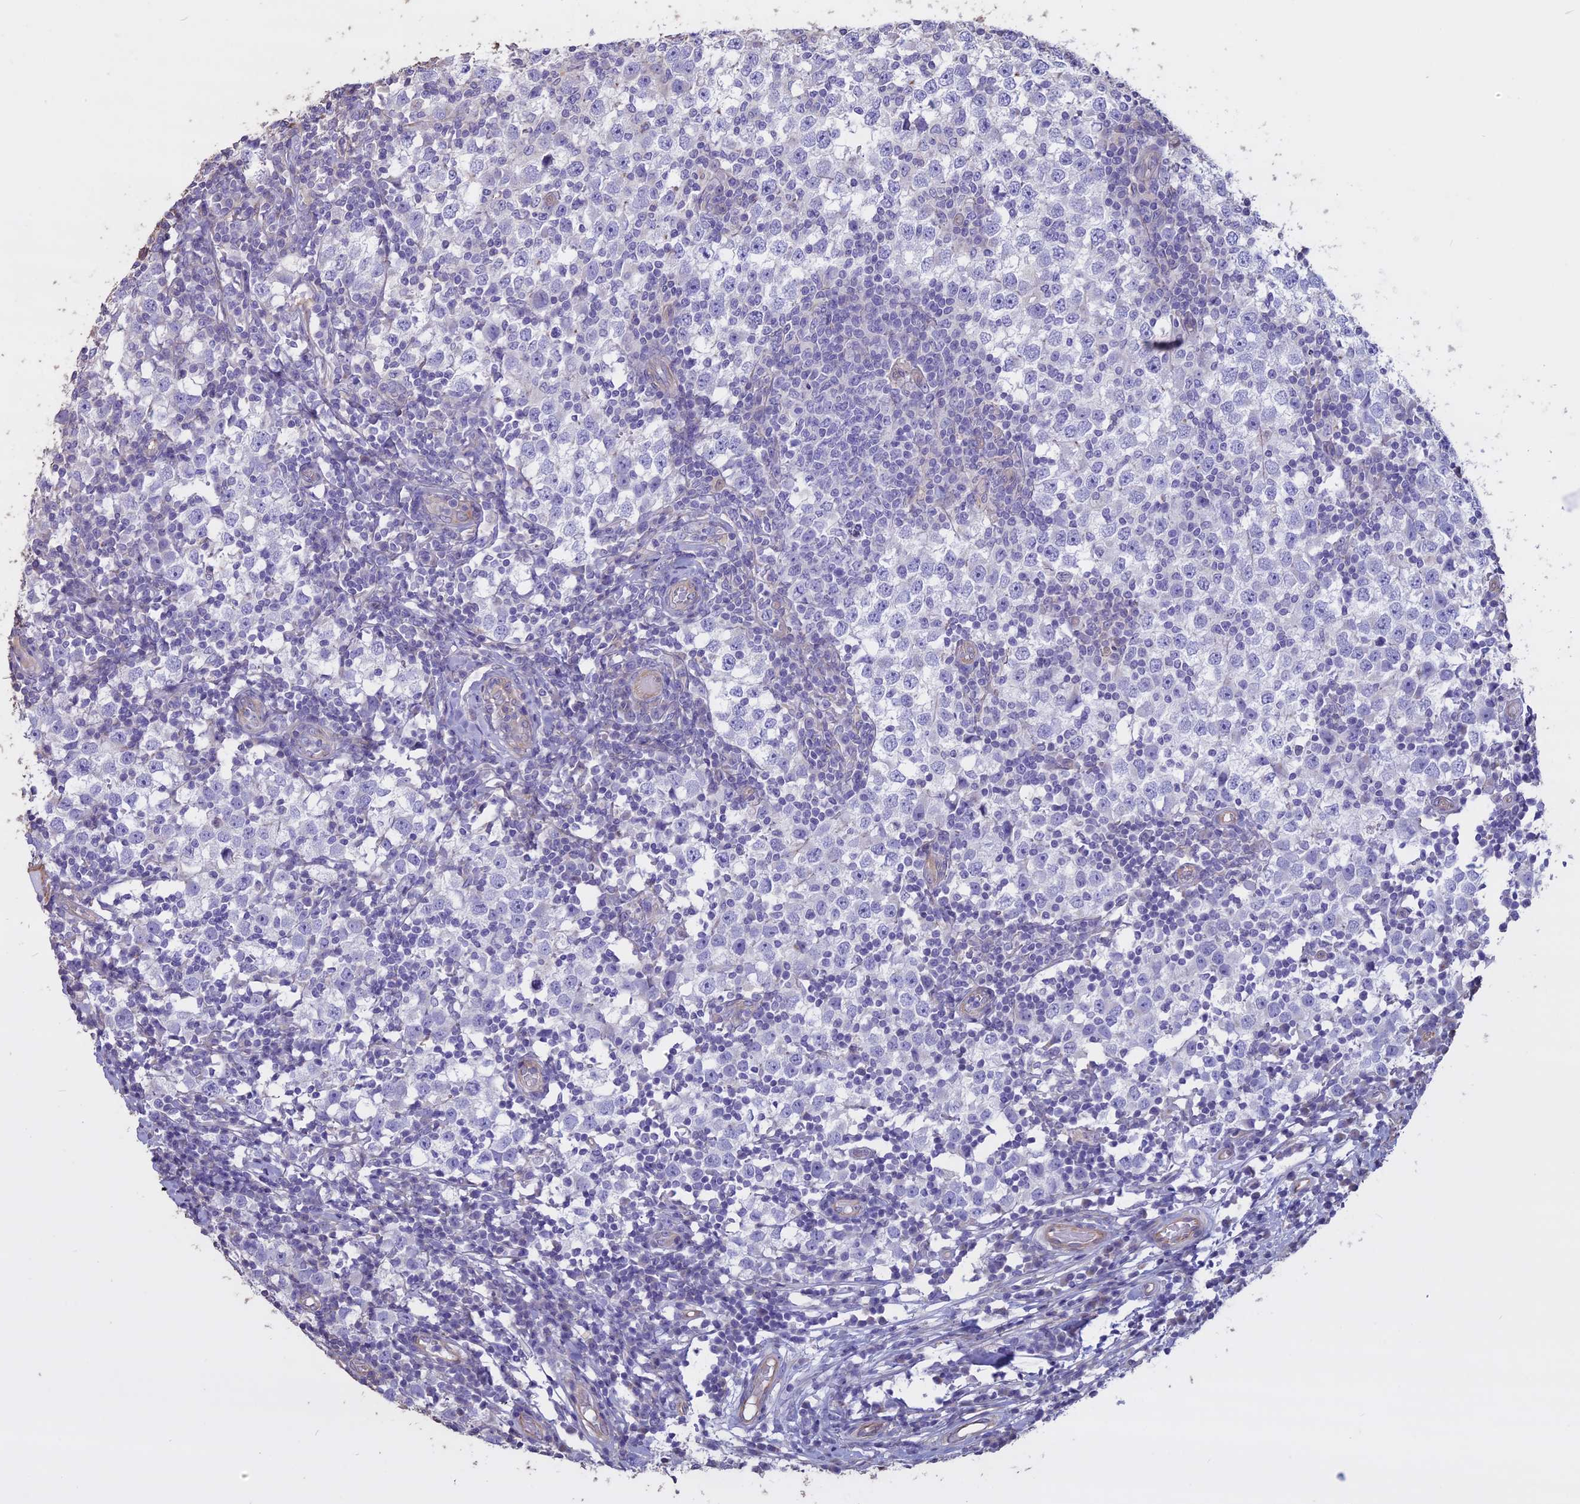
{"staining": {"intensity": "negative", "quantity": "none", "location": "none"}, "tissue": "testis cancer", "cell_type": "Tumor cells", "image_type": "cancer", "snomed": [{"axis": "morphology", "description": "Seminoma, NOS"}, {"axis": "topography", "description": "Testis"}], "caption": "Immunohistochemistry (IHC) image of human testis cancer stained for a protein (brown), which exhibits no staining in tumor cells.", "gene": "CCDC148", "patient": {"sex": "male", "age": 65}}